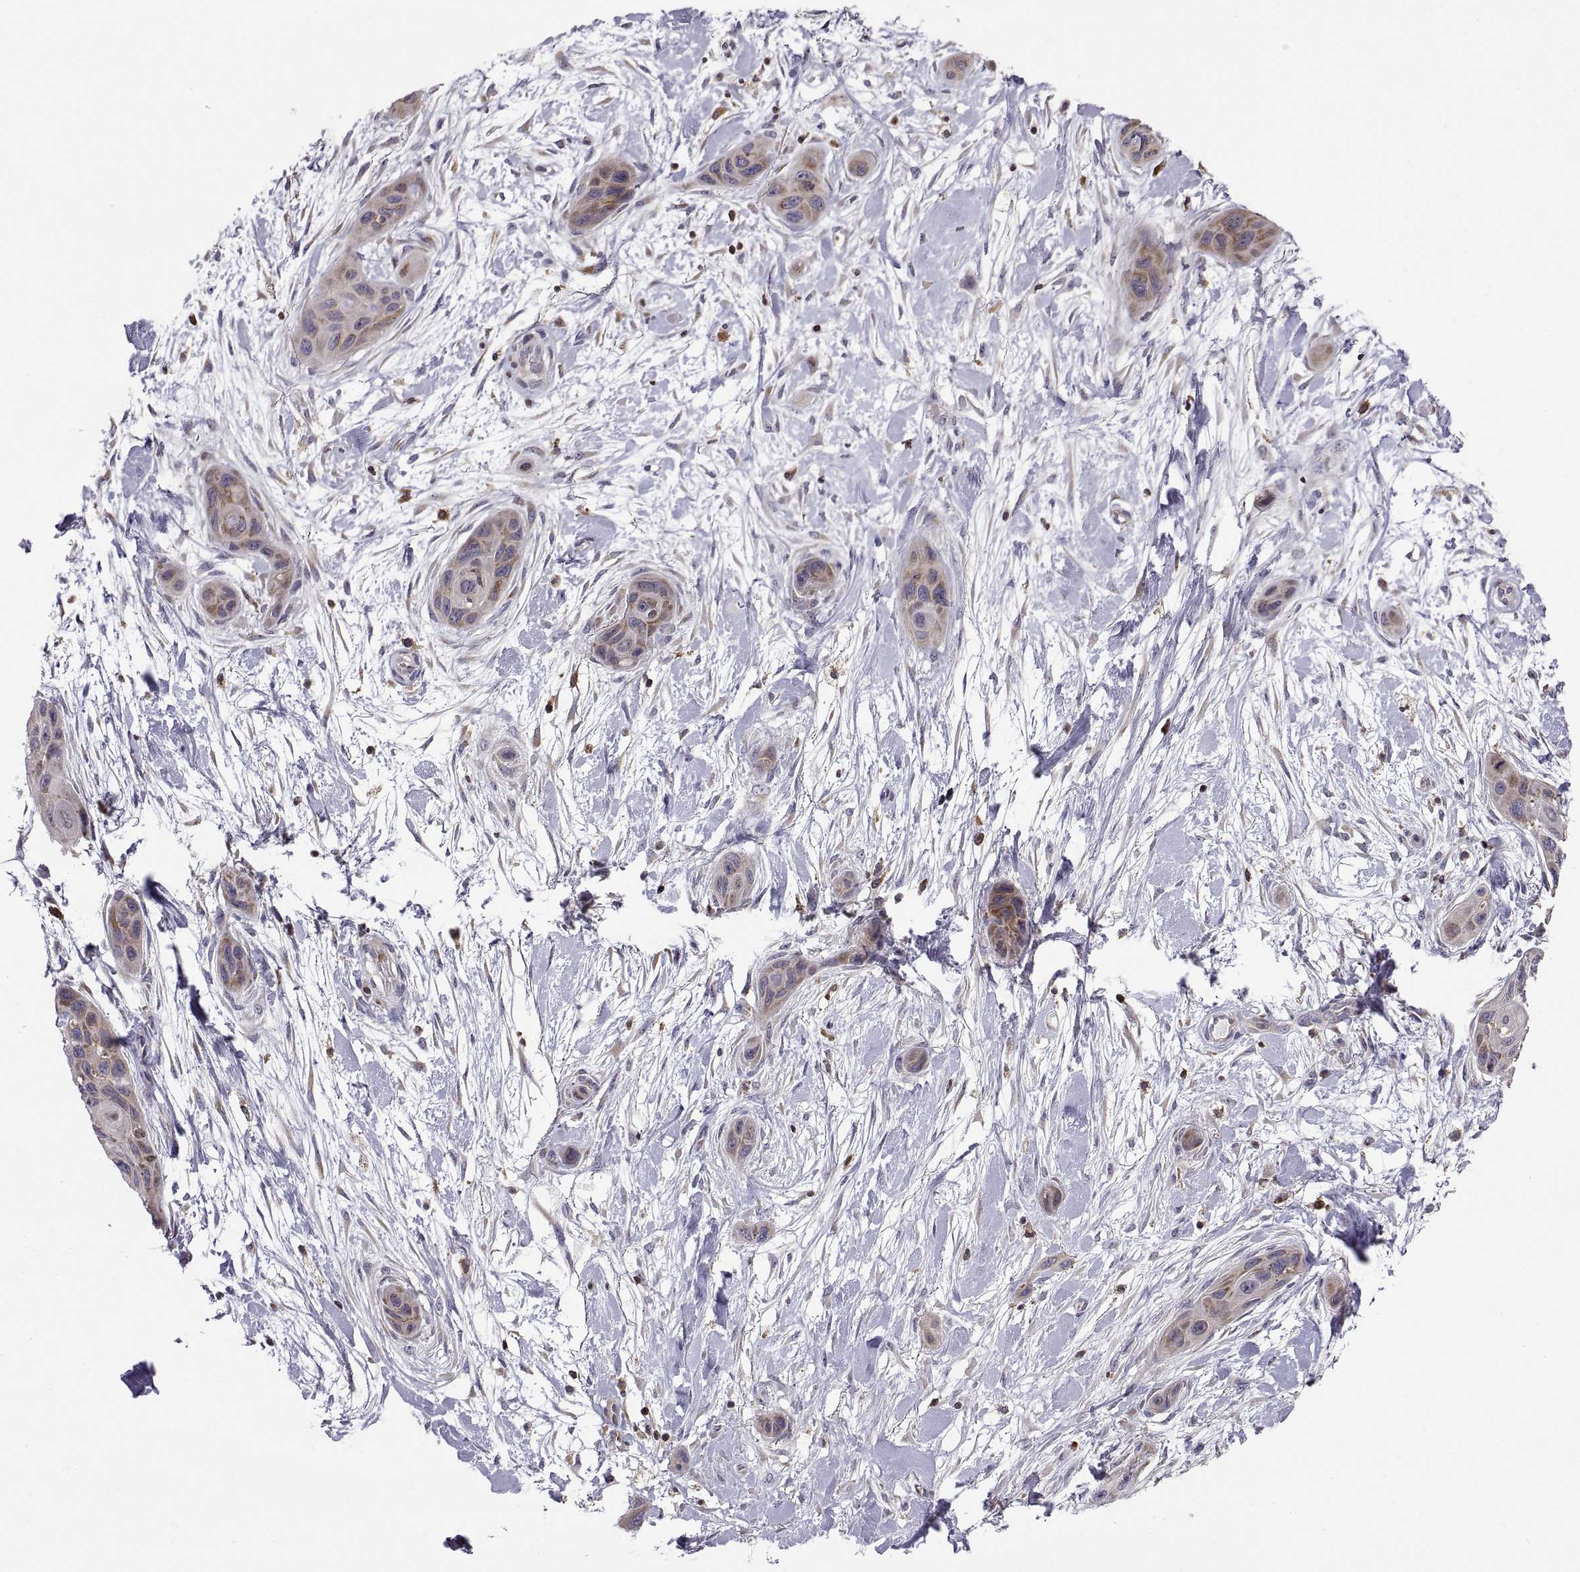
{"staining": {"intensity": "moderate", "quantity": ">75%", "location": "cytoplasmic/membranous"}, "tissue": "skin cancer", "cell_type": "Tumor cells", "image_type": "cancer", "snomed": [{"axis": "morphology", "description": "Squamous cell carcinoma, NOS"}, {"axis": "topography", "description": "Skin"}], "caption": "An immunohistochemistry micrograph of neoplastic tissue is shown. Protein staining in brown shows moderate cytoplasmic/membranous positivity in skin cancer (squamous cell carcinoma) within tumor cells. The staining is performed using DAB (3,3'-diaminobenzidine) brown chromogen to label protein expression. The nuclei are counter-stained blue using hematoxylin.", "gene": "ACAP1", "patient": {"sex": "male", "age": 79}}